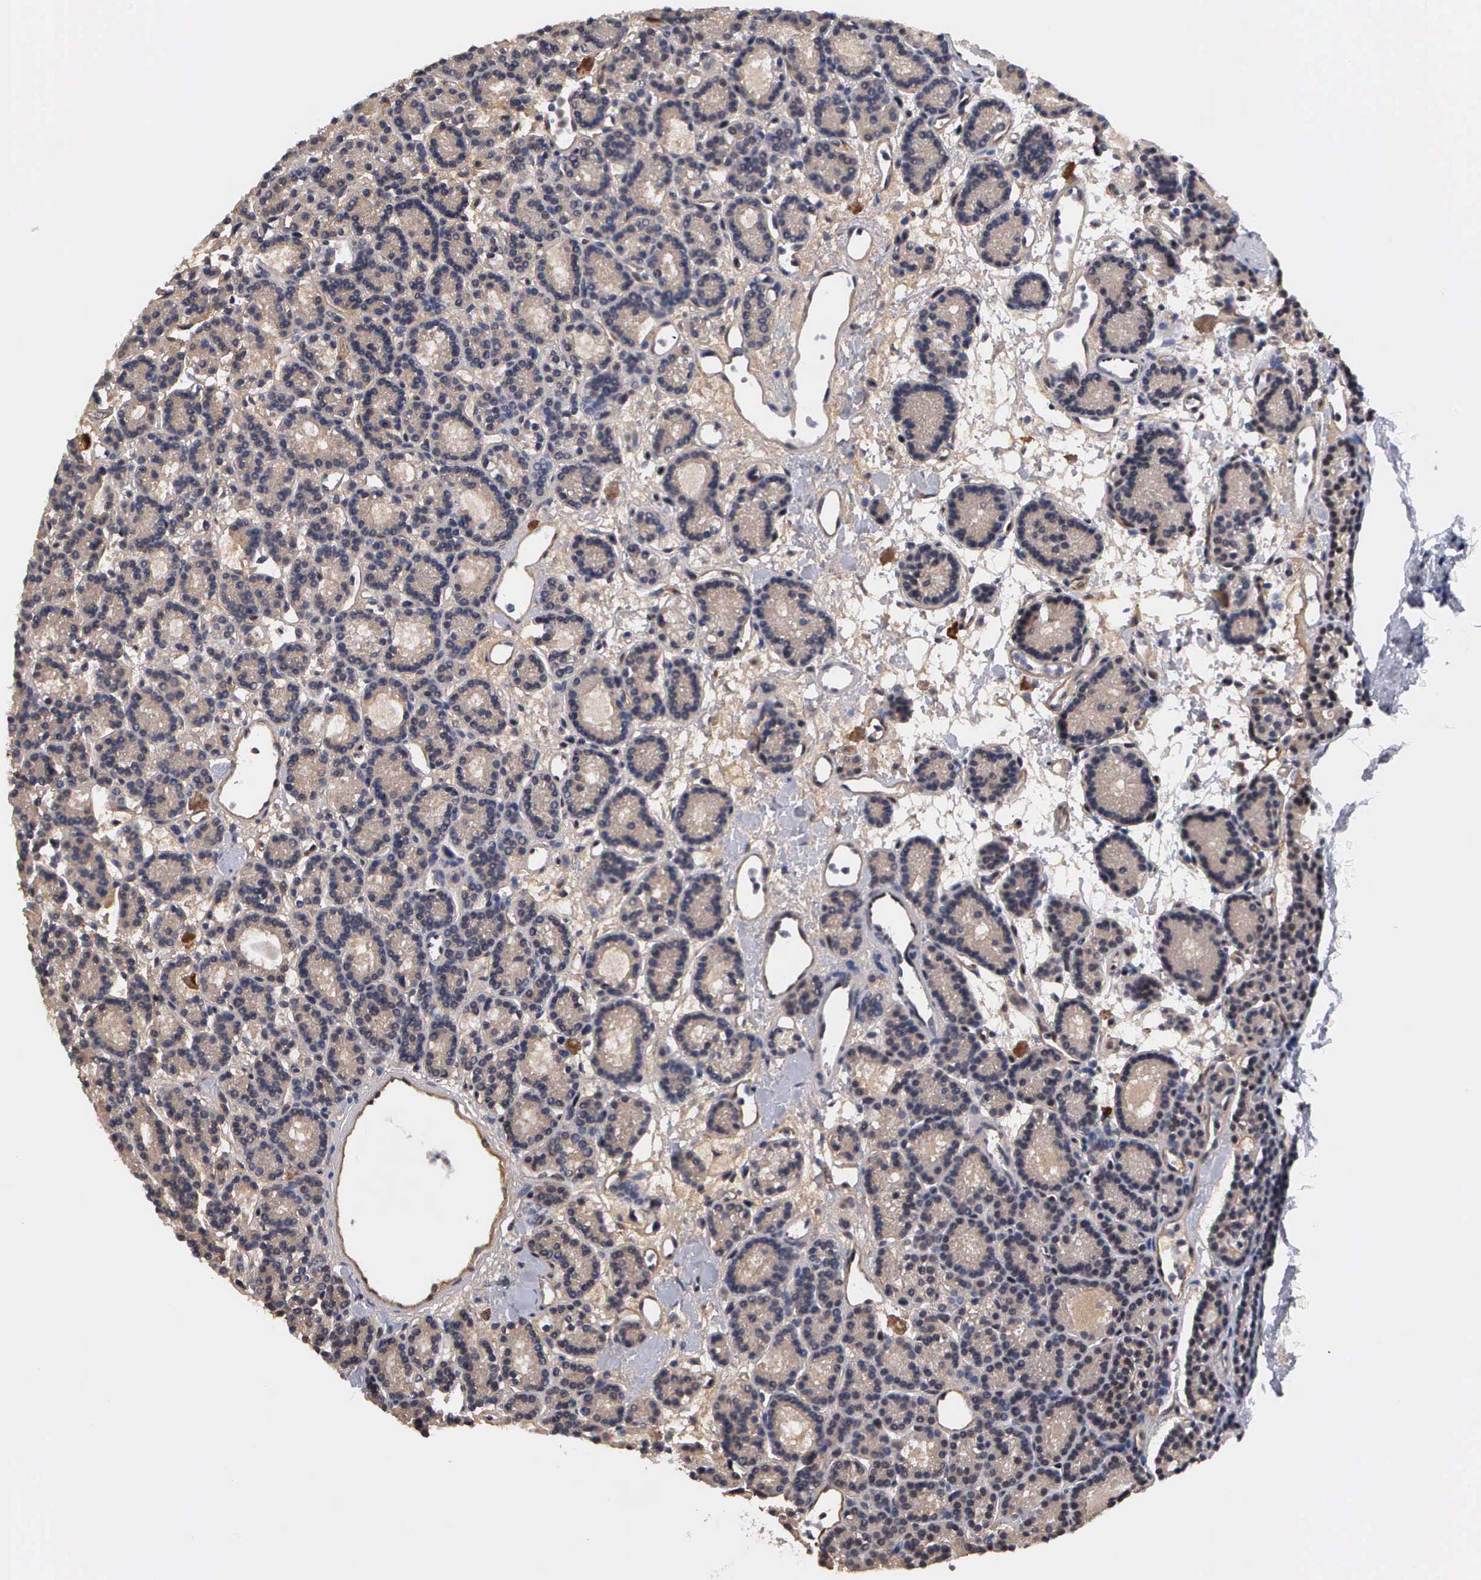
{"staining": {"intensity": "weak", "quantity": "25%-75%", "location": "cytoplasmic/membranous"}, "tissue": "parathyroid gland", "cell_type": "Glandular cells", "image_type": "normal", "snomed": [{"axis": "morphology", "description": "Normal tissue, NOS"}, {"axis": "topography", "description": "Parathyroid gland"}], "caption": "Protein staining of unremarkable parathyroid gland exhibits weak cytoplasmic/membranous staining in approximately 25%-75% of glandular cells.", "gene": "ZBTB33", "patient": {"sex": "male", "age": 85}}